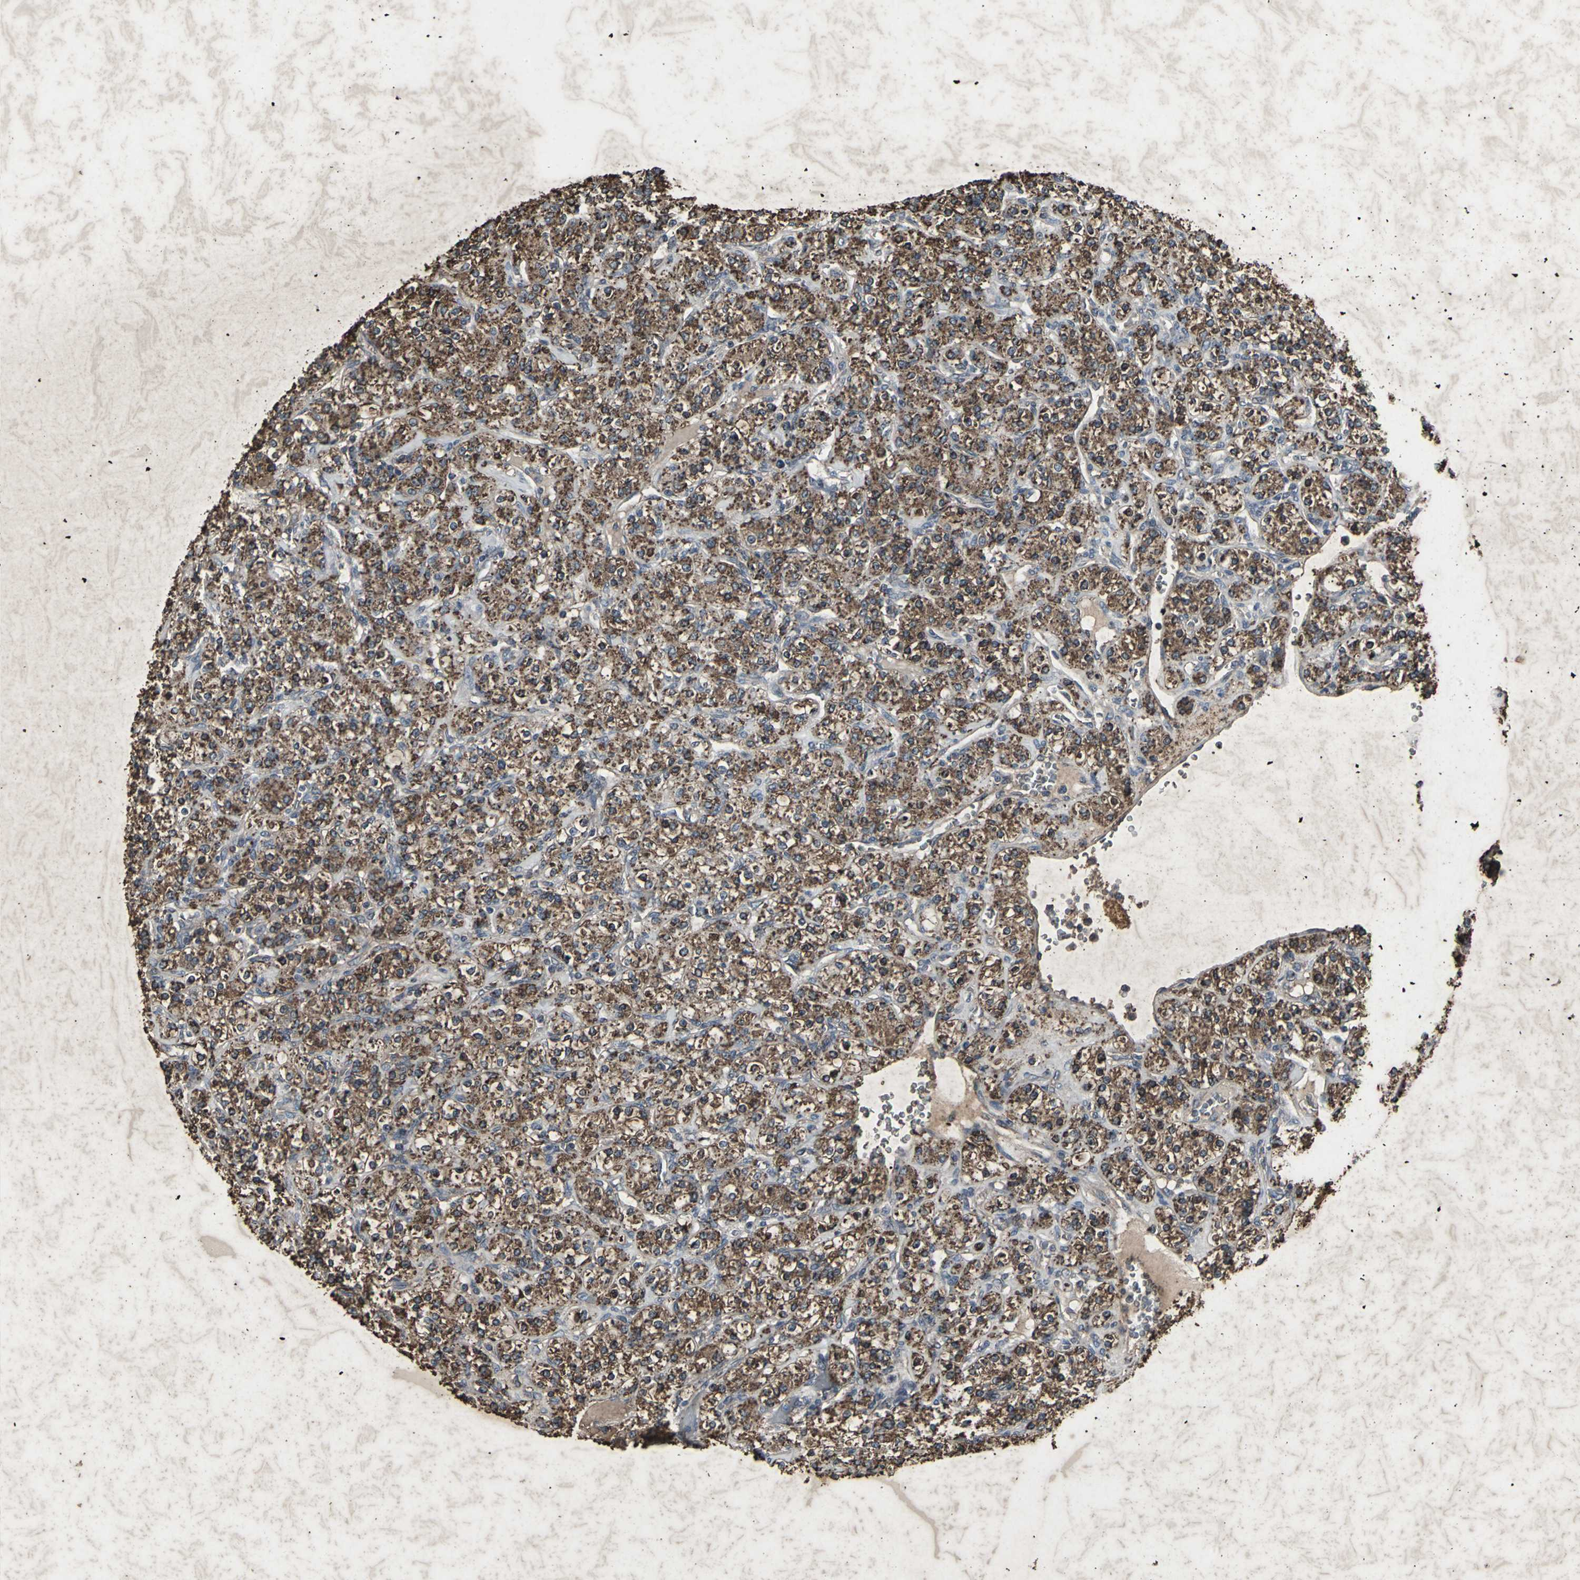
{"staining": {"intensity": "strong", "quantity": ">75%", "location": "cytoplasmic/membranous"}, "tissue": "renal cancer", "cell_type": "Tumor cells", "image_type": "cancer", "snomed": [{"axis": "morphology", "description": "Adenocarcinoma, NOS"}, {"axis": "topography", "description": "Kidney"}], "caption": "Renal cancer (adenocarcinoma) stained with DAB (3,3'-diaminobenzidine) immunohistochemistry (IHC) exhibits high levels of strong cytoplasmic/membranous expression in approximately >75% of tumor cells.", "gene": "CCR9", "patient": {"sex": "male", "age": 77}}